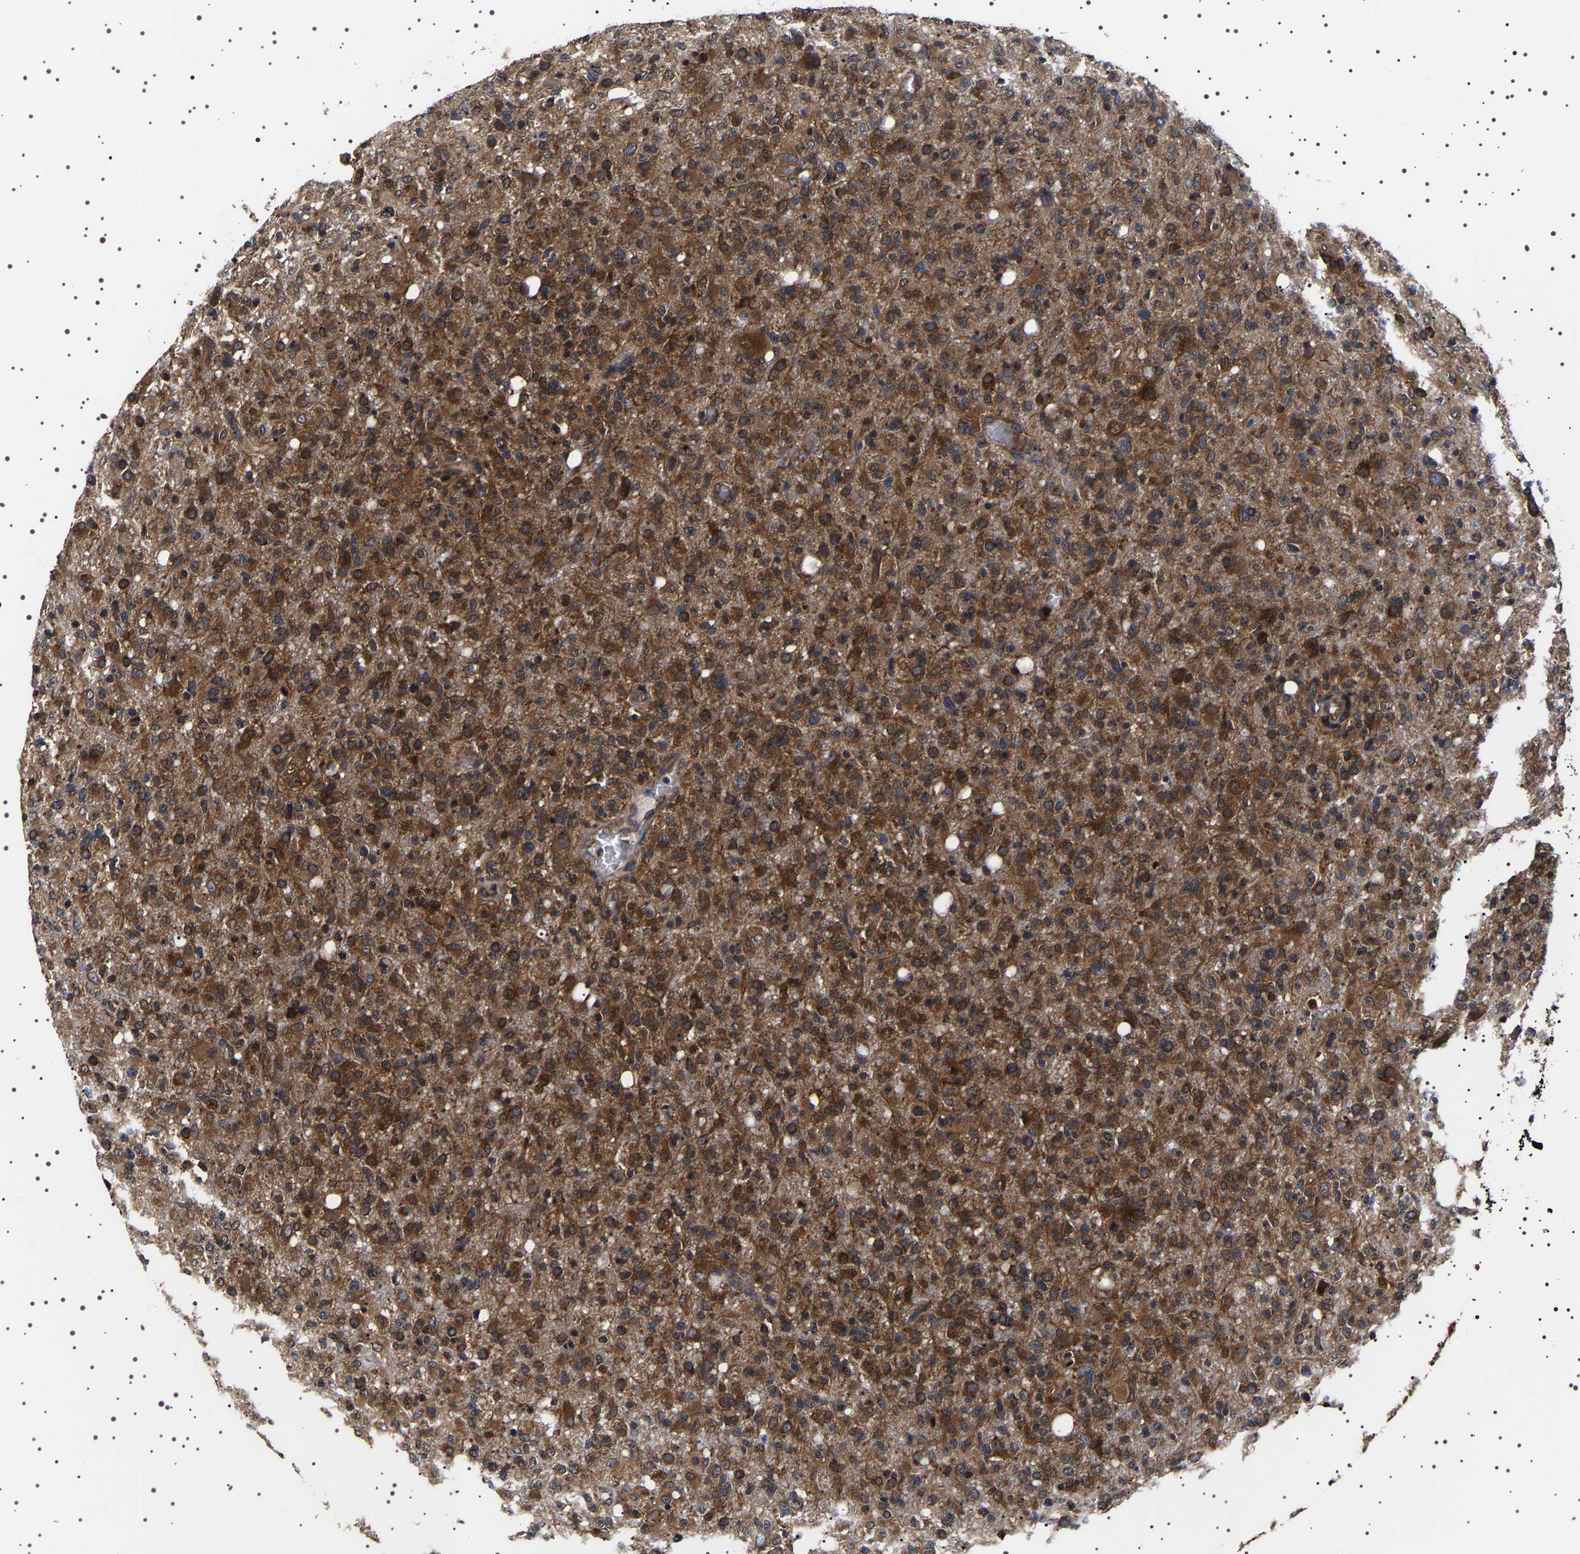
{"staining": {"intensity": "strong", "quantity": ">75%", "location": "cytoplasmic/membranous"}, "tissue": "glioma", "cell_type": "Tumor cells", "image_type": "cancer", "snomed": [{"axis": "morphology", "description": "Glioma, malignant, High grade"}, {"axis": "topography", "description": "Brain"}], "caption": "A high amount of strong cytoplasmic/membranous positivity is present in about >75% of tumor cells in glioma tissue. Nuclei are stained in blue.", "gene": "DARS1", "patient": {"sex": "female", "age": 57}}